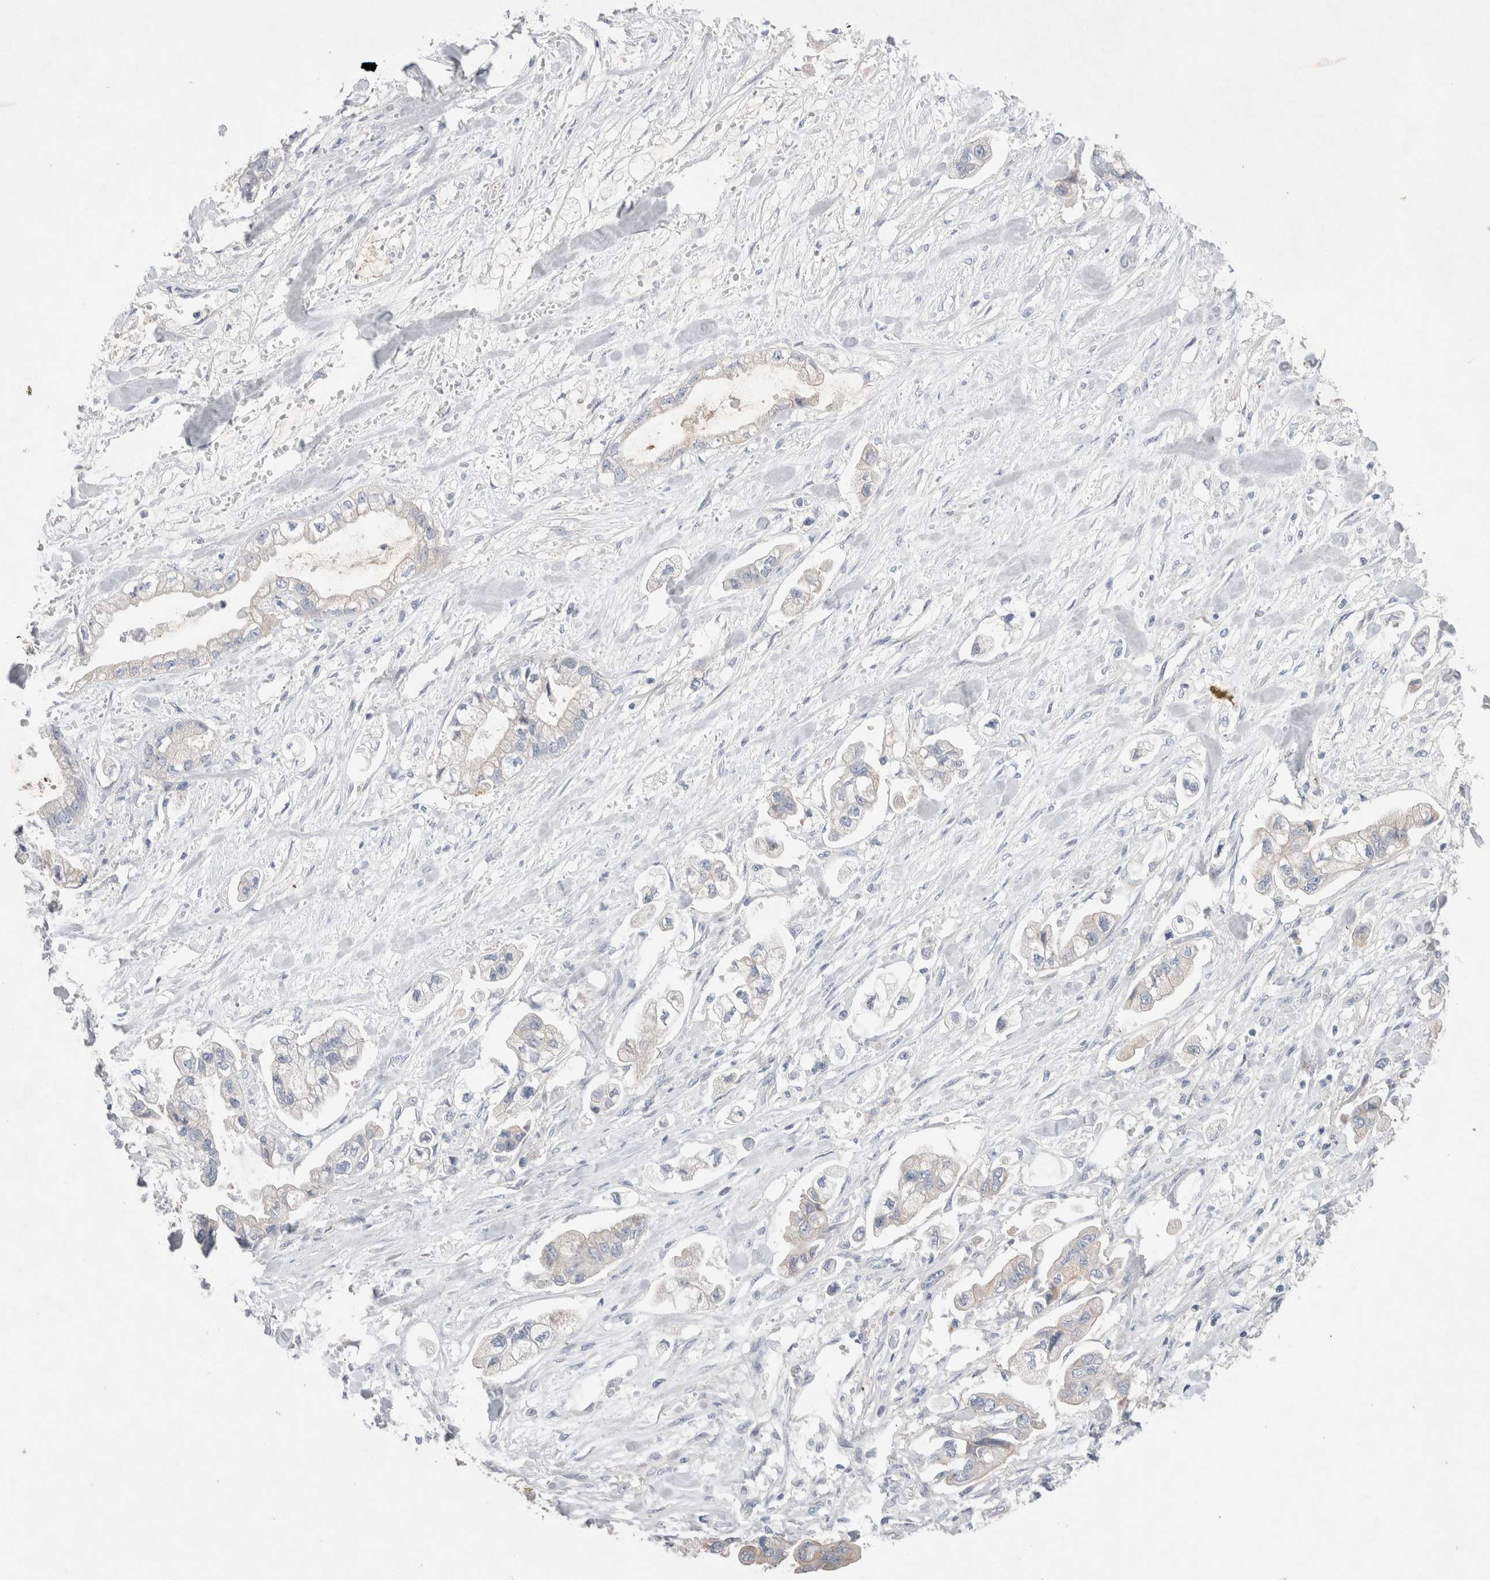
{"staining": {"intensity": "negative", "quantity": "none", "location": "none"}, "tissue": "stomach cancer", "cell_type": "Tumor cells", "image_type": "cancer", "snomed": [{"axis": "morphology", "description": "Normal tissue, NOS"}, {"axis": "morphology", "description": "Adenocarcinoma, NOS"}, {"axis": "topography", "description": "Stomach"}], "caption": "Immunohistochemical staining of stomach cancer (adenocarcinoma) shows no significant staining in tumor cells. (Brightfield microscopy of DAB (3,3'-diaminobenzidine) immunohistochemistry (IHC) at high magnification).", "gene": "RBM12B", "patient": {"sex": "male", "age": 62}}